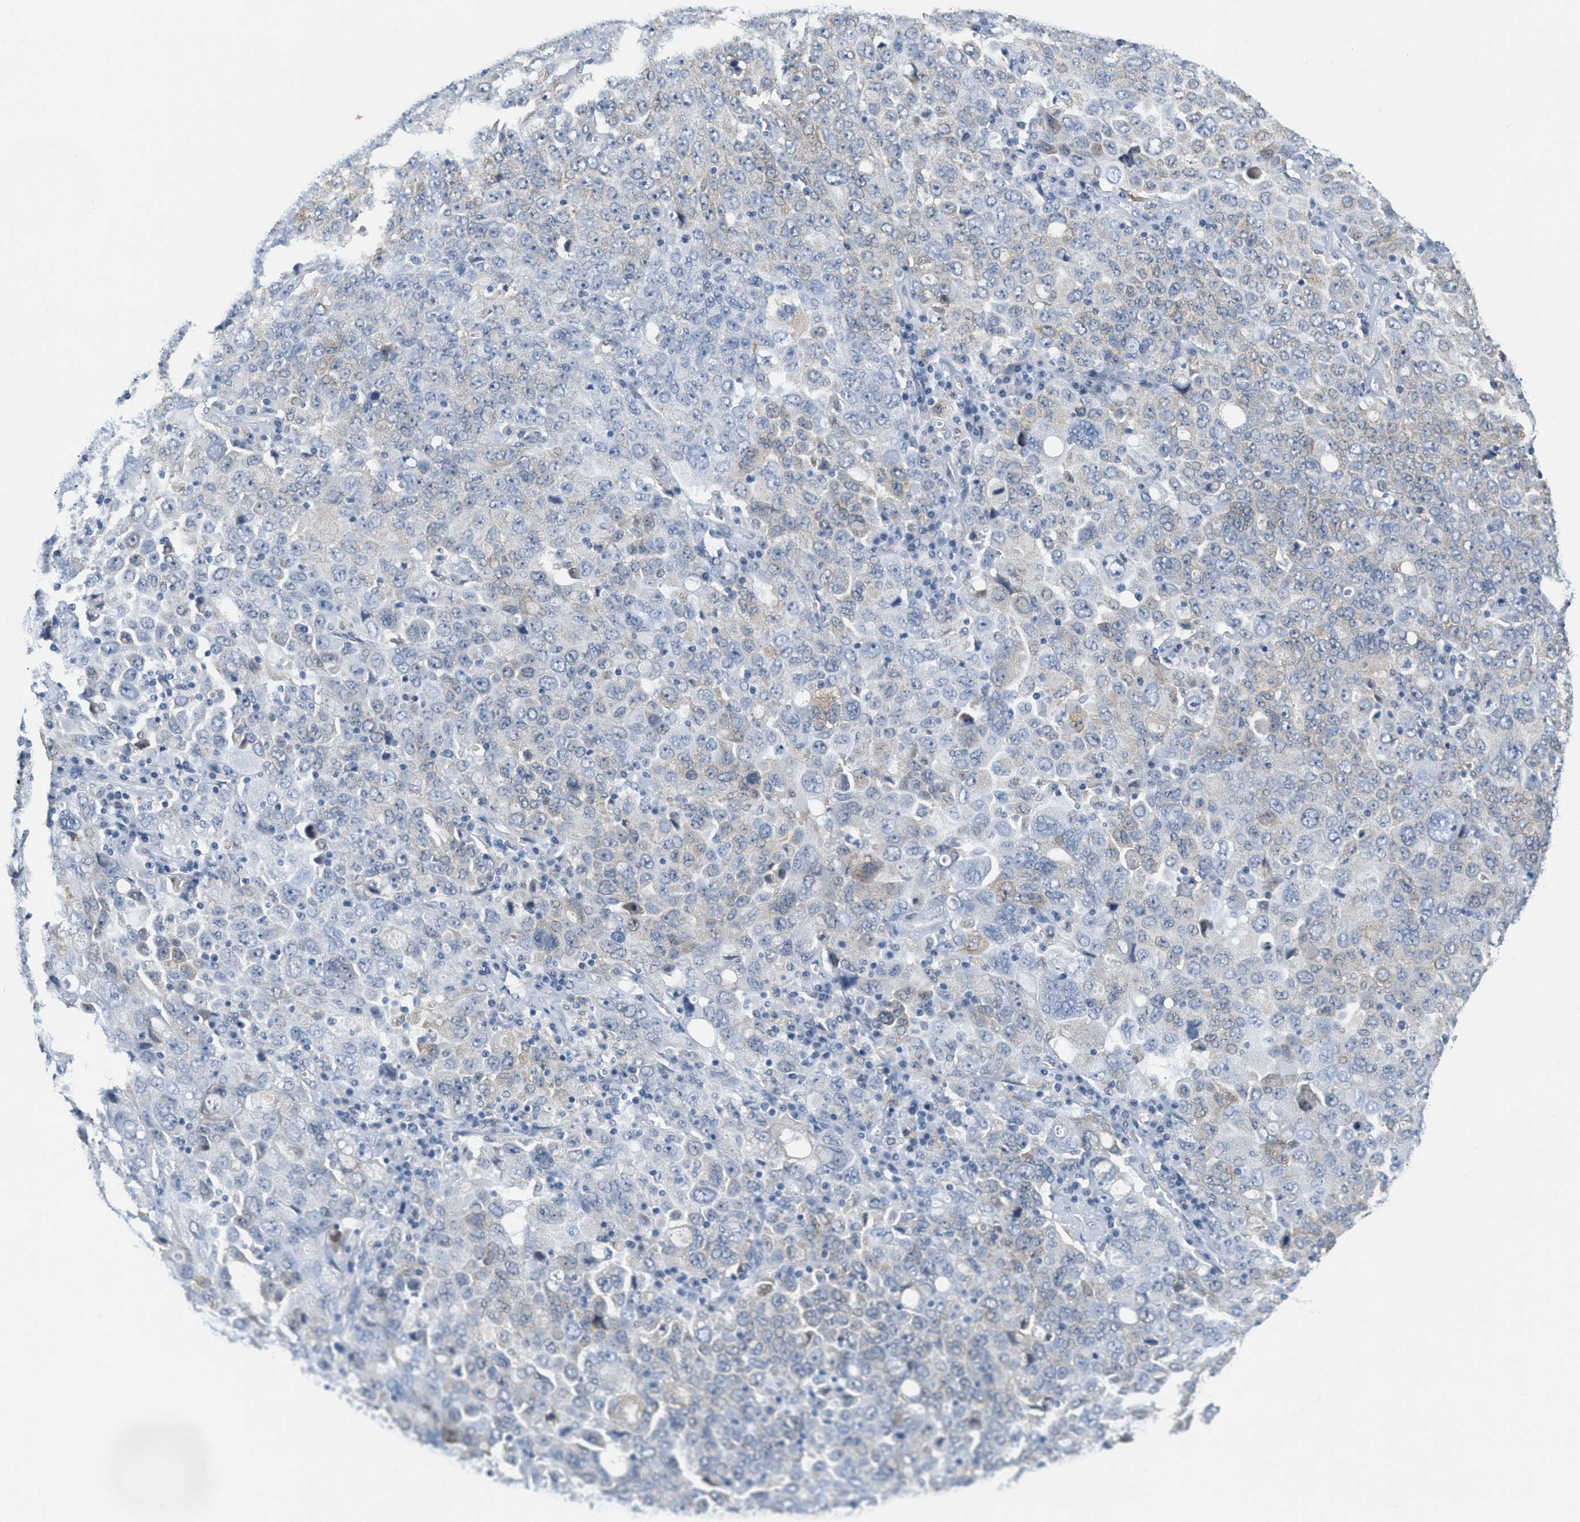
{"staining": {"intensity": "weak", "quantity": "<25%", "location": "cytoplasmic/membranous"}, "tissue": "ovarian cancer", "cell_type": "Tumor cells", "image_type": "cancer", "snomed": [{"axis": "morphology", "description": "Carcinoma, endometroid"}, {"axis": "topography", "description": "Ovary"}], "caption": "This image is of ovarian cancer (endometroid carcinoma) stained with IHC to label a protein in brown with the nuclei are counter-stained blue. There is no expression in tumor cells.", "gene": "HS3ST2", "patient": {"sex": "female", "age": 62}}